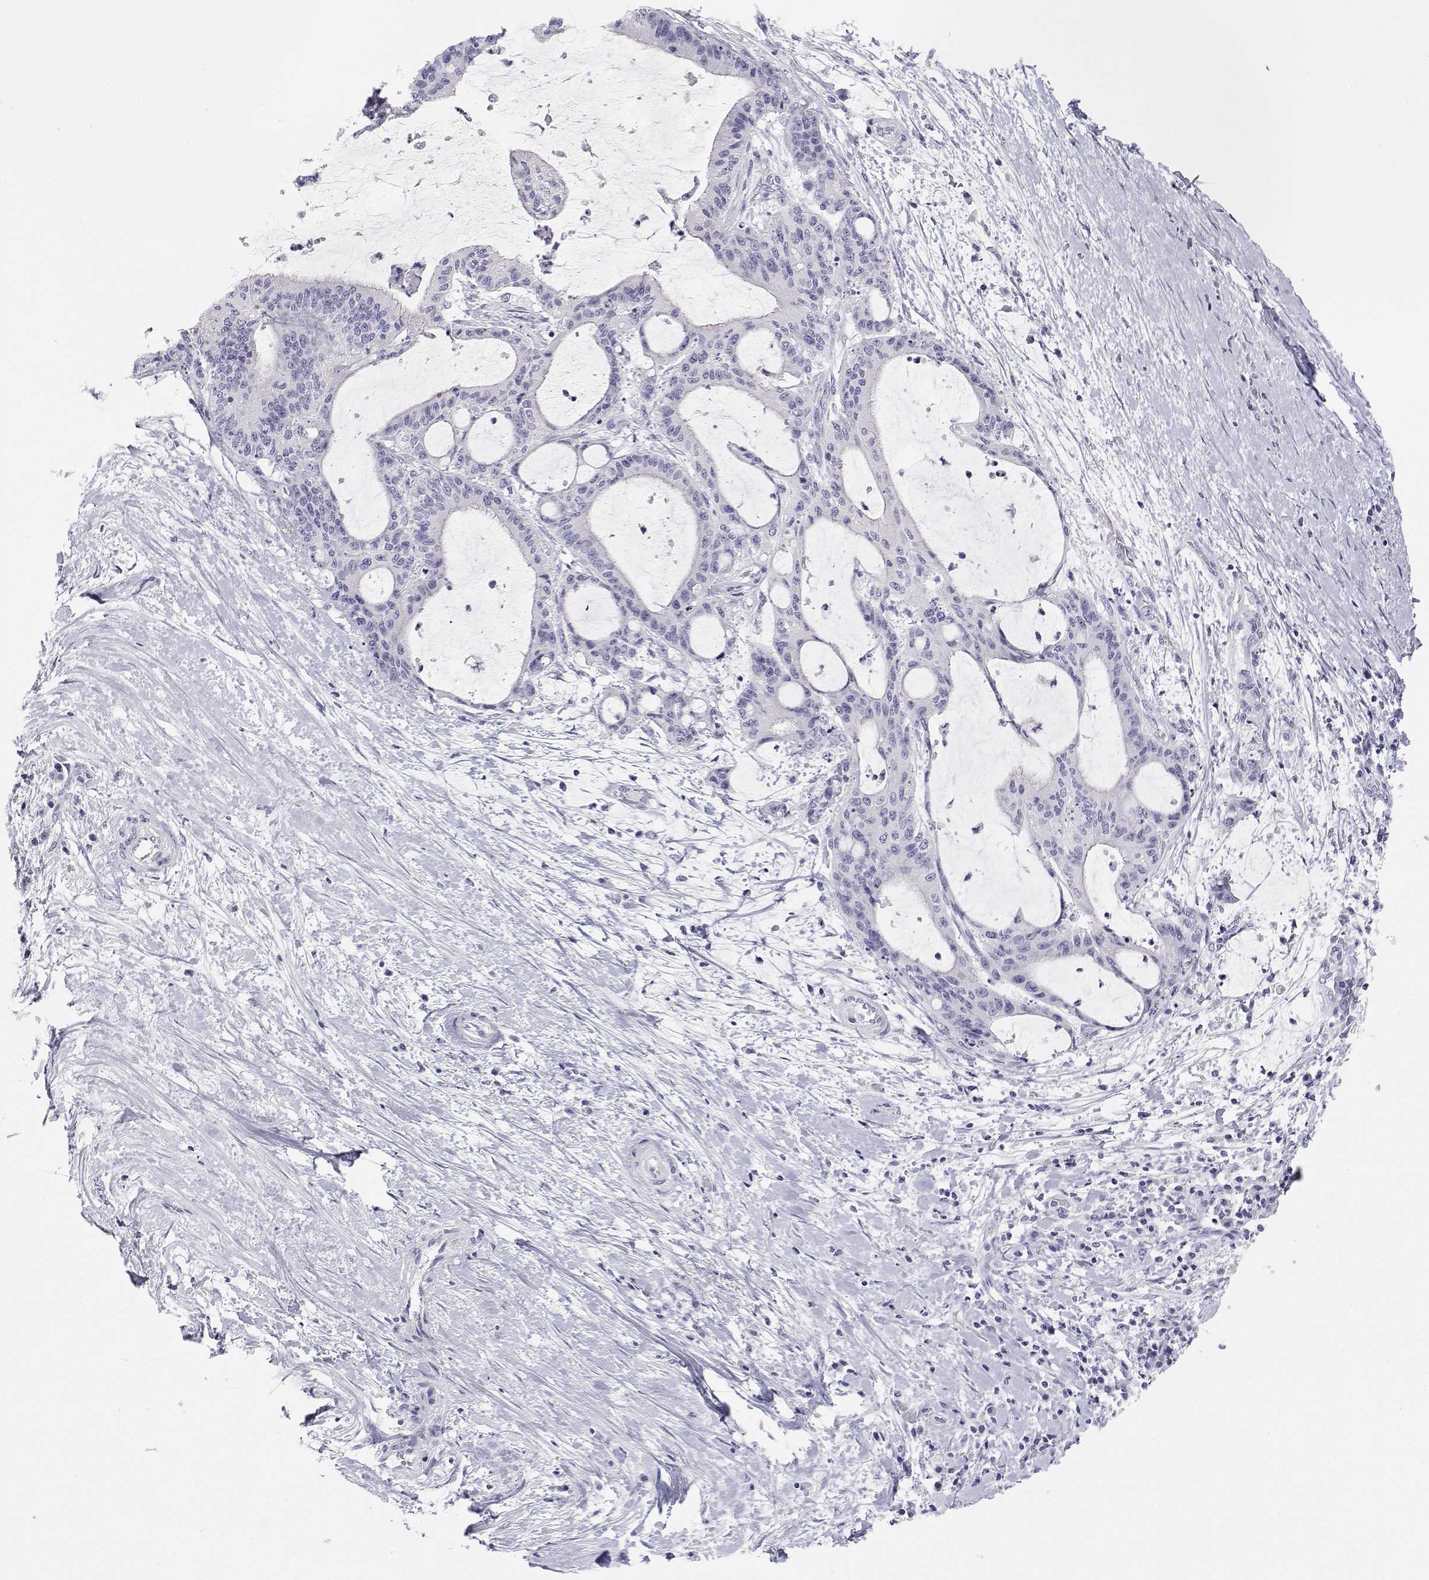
{"staining": {"intensity": "negative", "quantity": "none", "location": "none"}, "tissue": "liver cancer", "cell_type": "Tumor cells", "image_type": "cancer", "snomed": [{"axis": "morphology", "description": "Cholangiocarcinoma"}, {"axis": "topography", "description": "Liver"}], "caption": "Immunohistochemical staining of human liver cancer (cholangiocarcinoma) shows no significant positivity in tumor cells.", "gene": "BHMT", "patient": {"sex": "female", "age": 73}}